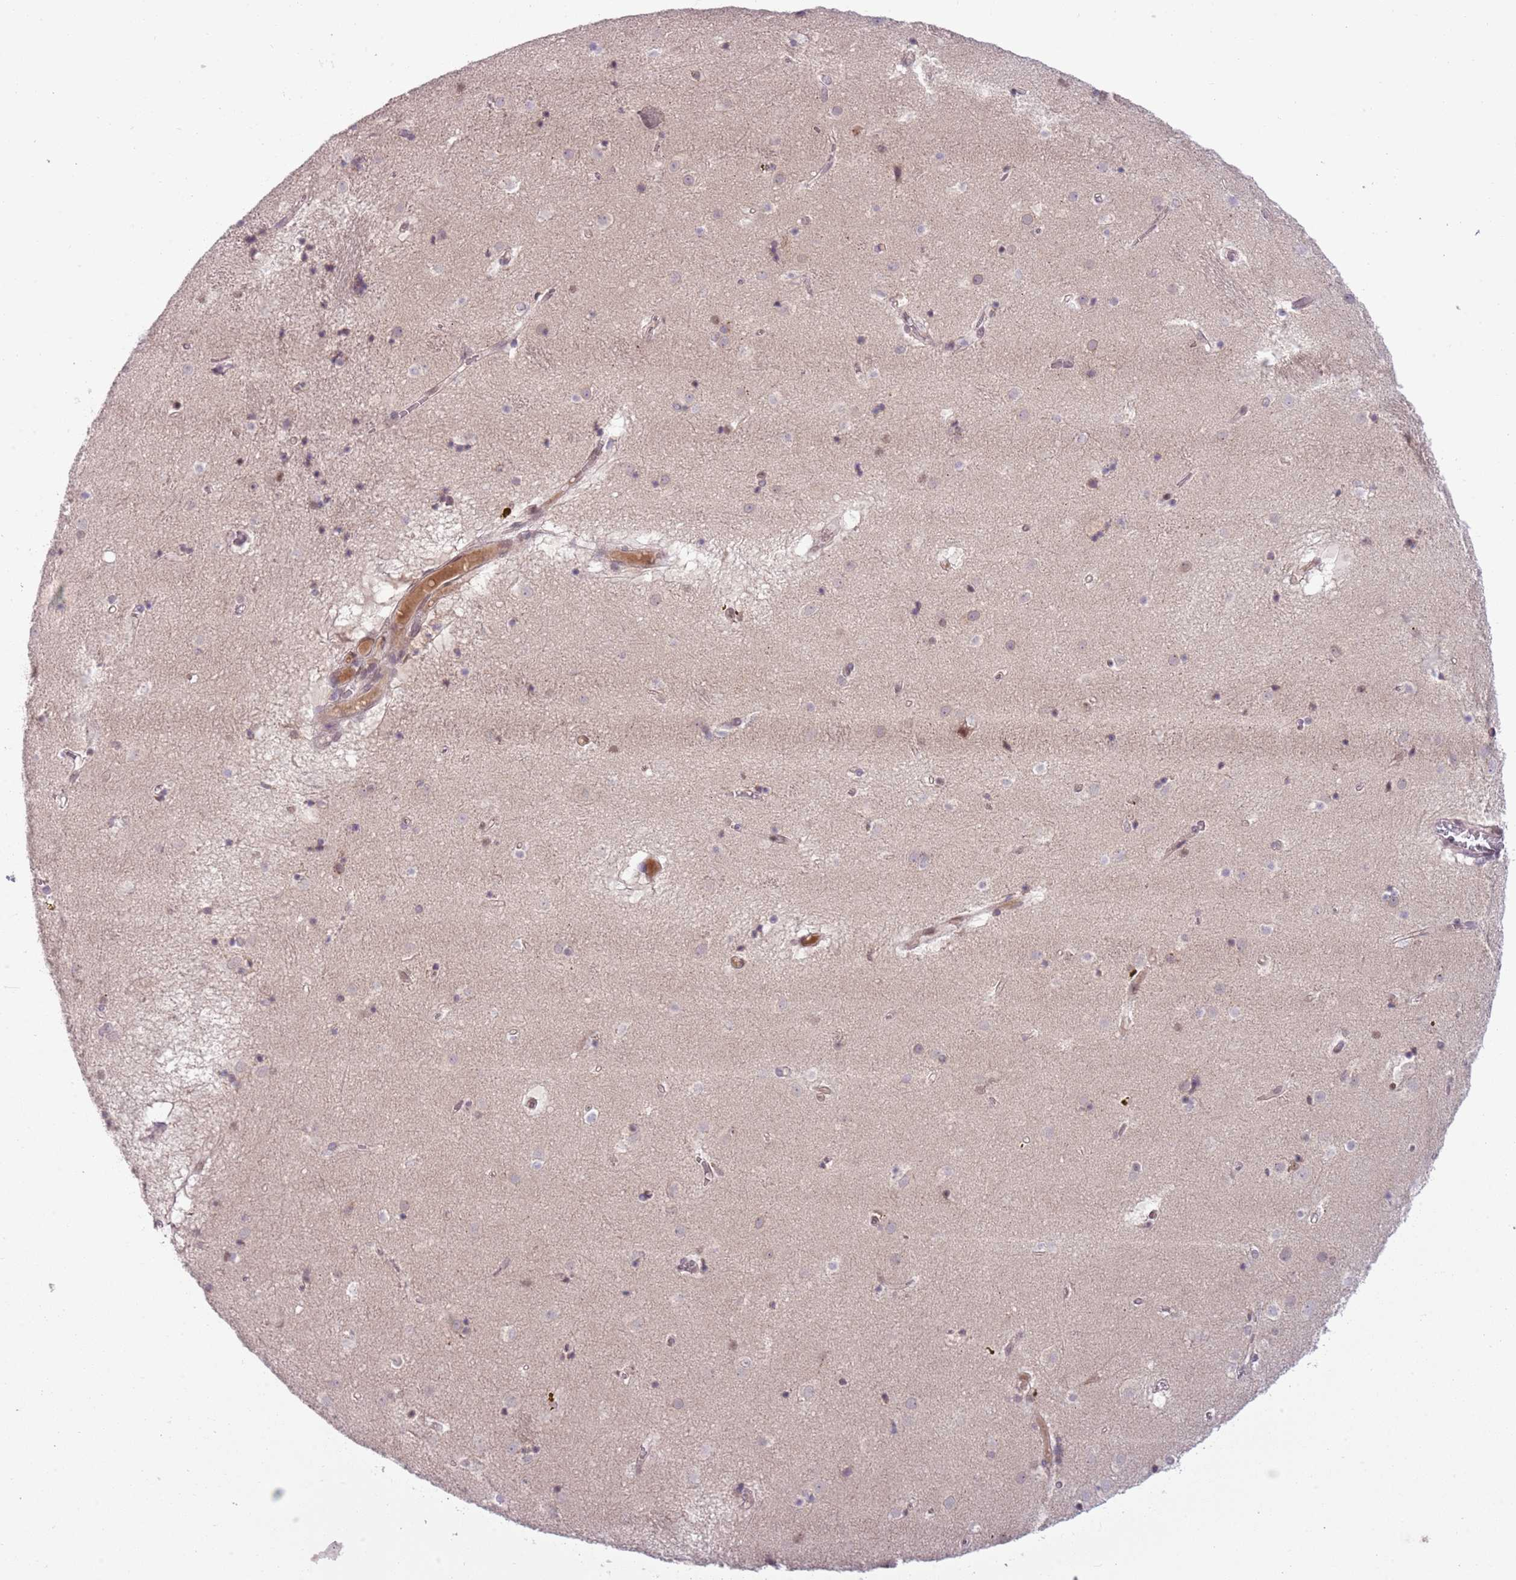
{"staining": {"intensity": "negative", "quantity": "none", "location": "none"}, "tissue": "caudate", "cell_type": "Glial cells", "image_type": "normal", "snomed": [{"axis": "morphology", "description": "Normal tissue, NOS"}, {"axis": "topography", "description": "Lateral ventricle wall"}], "caption": "Image shows no significant protein staining in glial cells of benign caudate.", "gene": "TM2D1", "patient": {"sex": "male", "age": 70}}